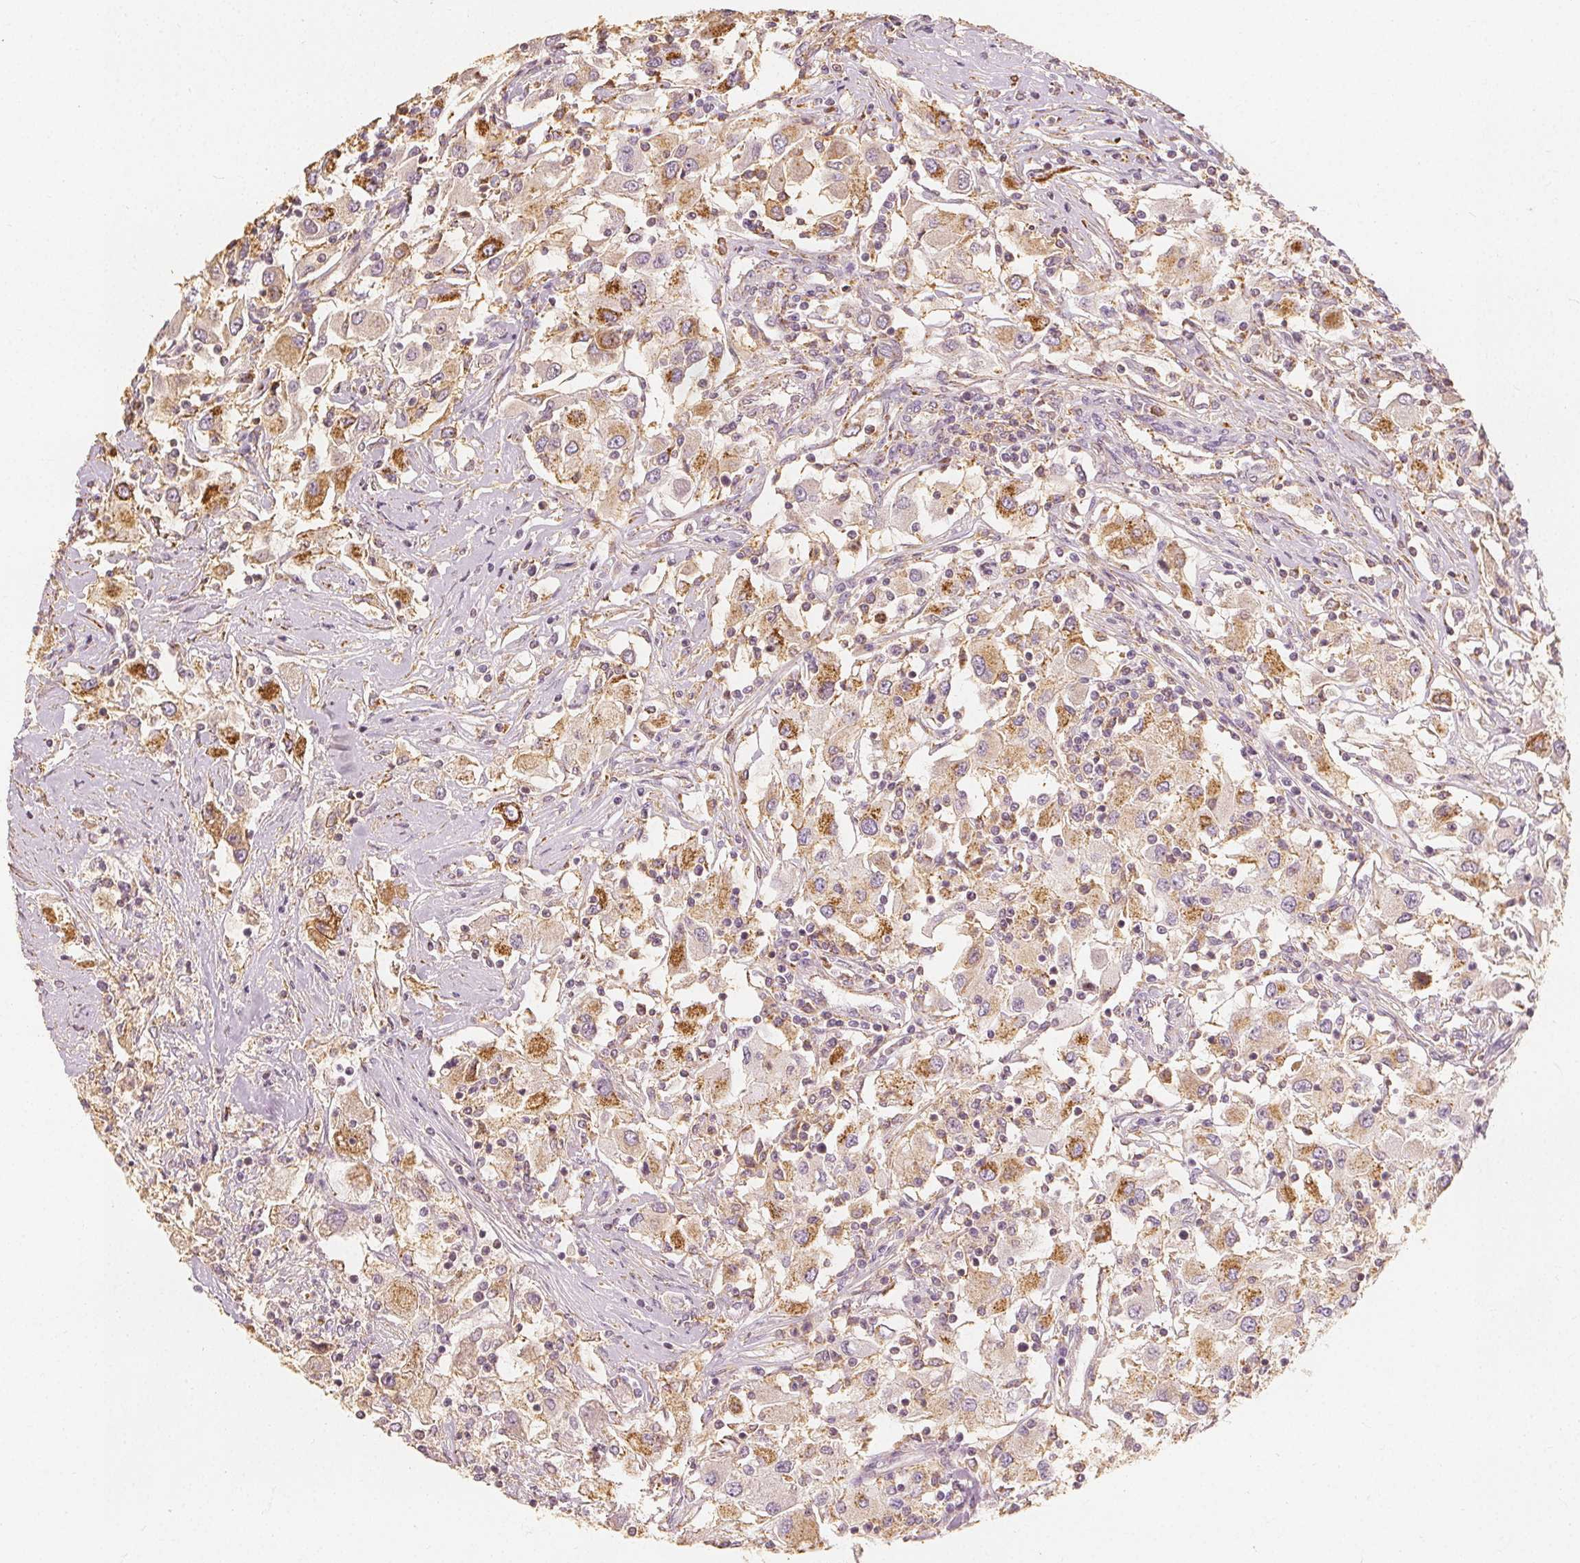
{"staining": {"intensity": "moderate", "quantity": "25%-75%", "location": "cytoplasmic/membranous"}, "tissue": "renal cancer", "cell_type": "Tumor cells", "image_type": "cancer", "snomed": [{"axis": "morphology", "description": "Adenocarcinoma, NOS"}, {"axis": "topography", "description": "Kidney"}], "caption": "A micrograph showing moderate cytoplasmic/membranous staining in approximately 25%-75% of tumor cells in renal cancer (adenocarcinoma), as visualized by brown immunohistochemical staining.", "gene": "ARHGAP26", "patient": {"sex": "female", "age": 67}}